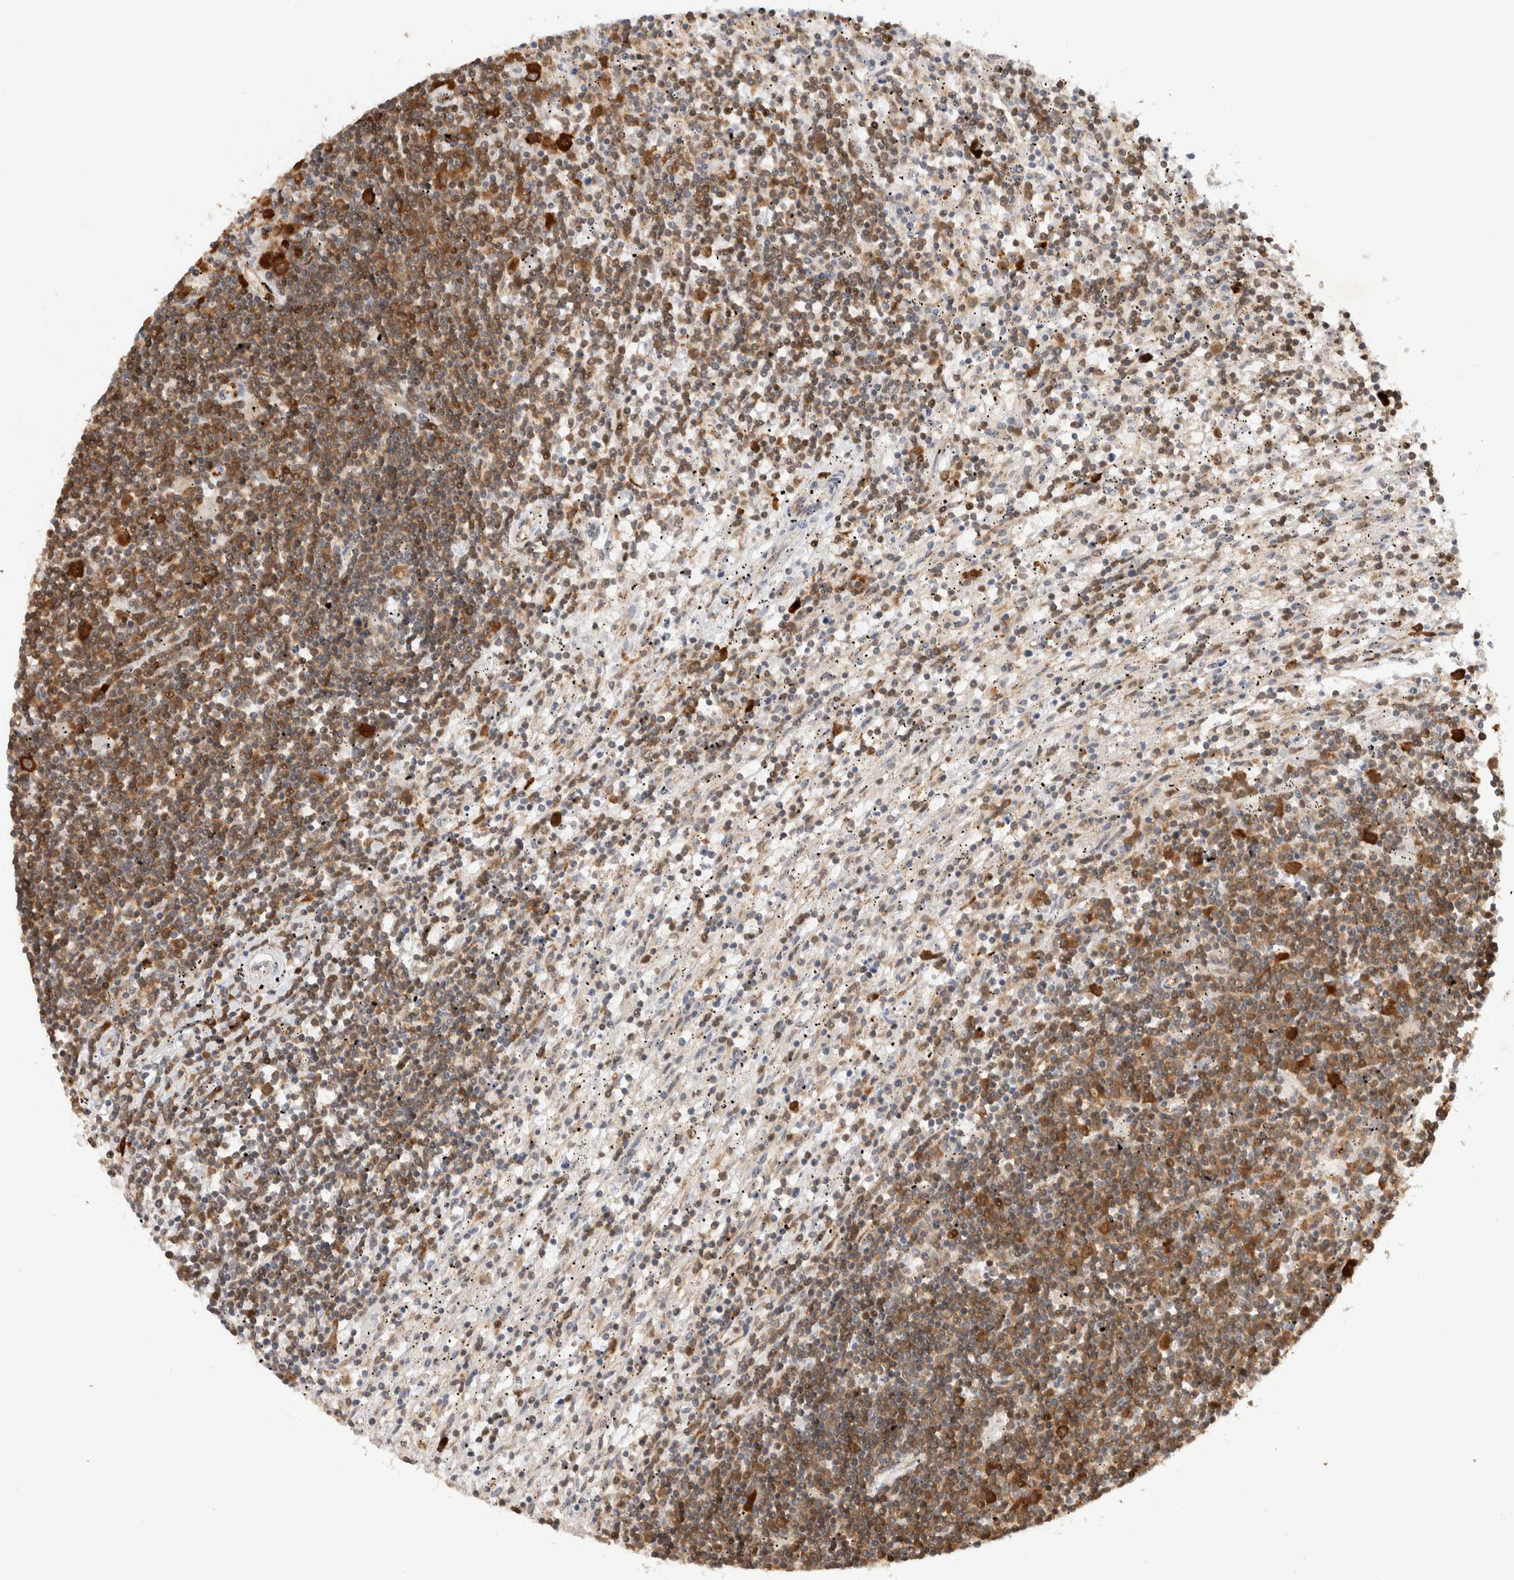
{"staining": {"intensity": "moderate", "quantity": "25%-75%", "location": "cytoplasmic/membranous,nuclear"}, "tissue": "lymphoma", "cell_type": "Tumor cells", "image_type": "cancer", "snomed": [{"axis": "morphology", "description": "Malignant lymphoma, non-Hodgkin's type, Low grade"}, {"axis": "topography", "description": "Spleen"}], "caption": "Immunohistochemistry (IHC) (DAB) staining of human malignant lymphoma, non-Hodgkin's type (low-grade) exhibits moderate cytoplasmic/membranous and nuclear protein expression in about 25%-75% of tumor cells.", "gene": "TCF4", "patient": {"sex": "male", "age": 76}}